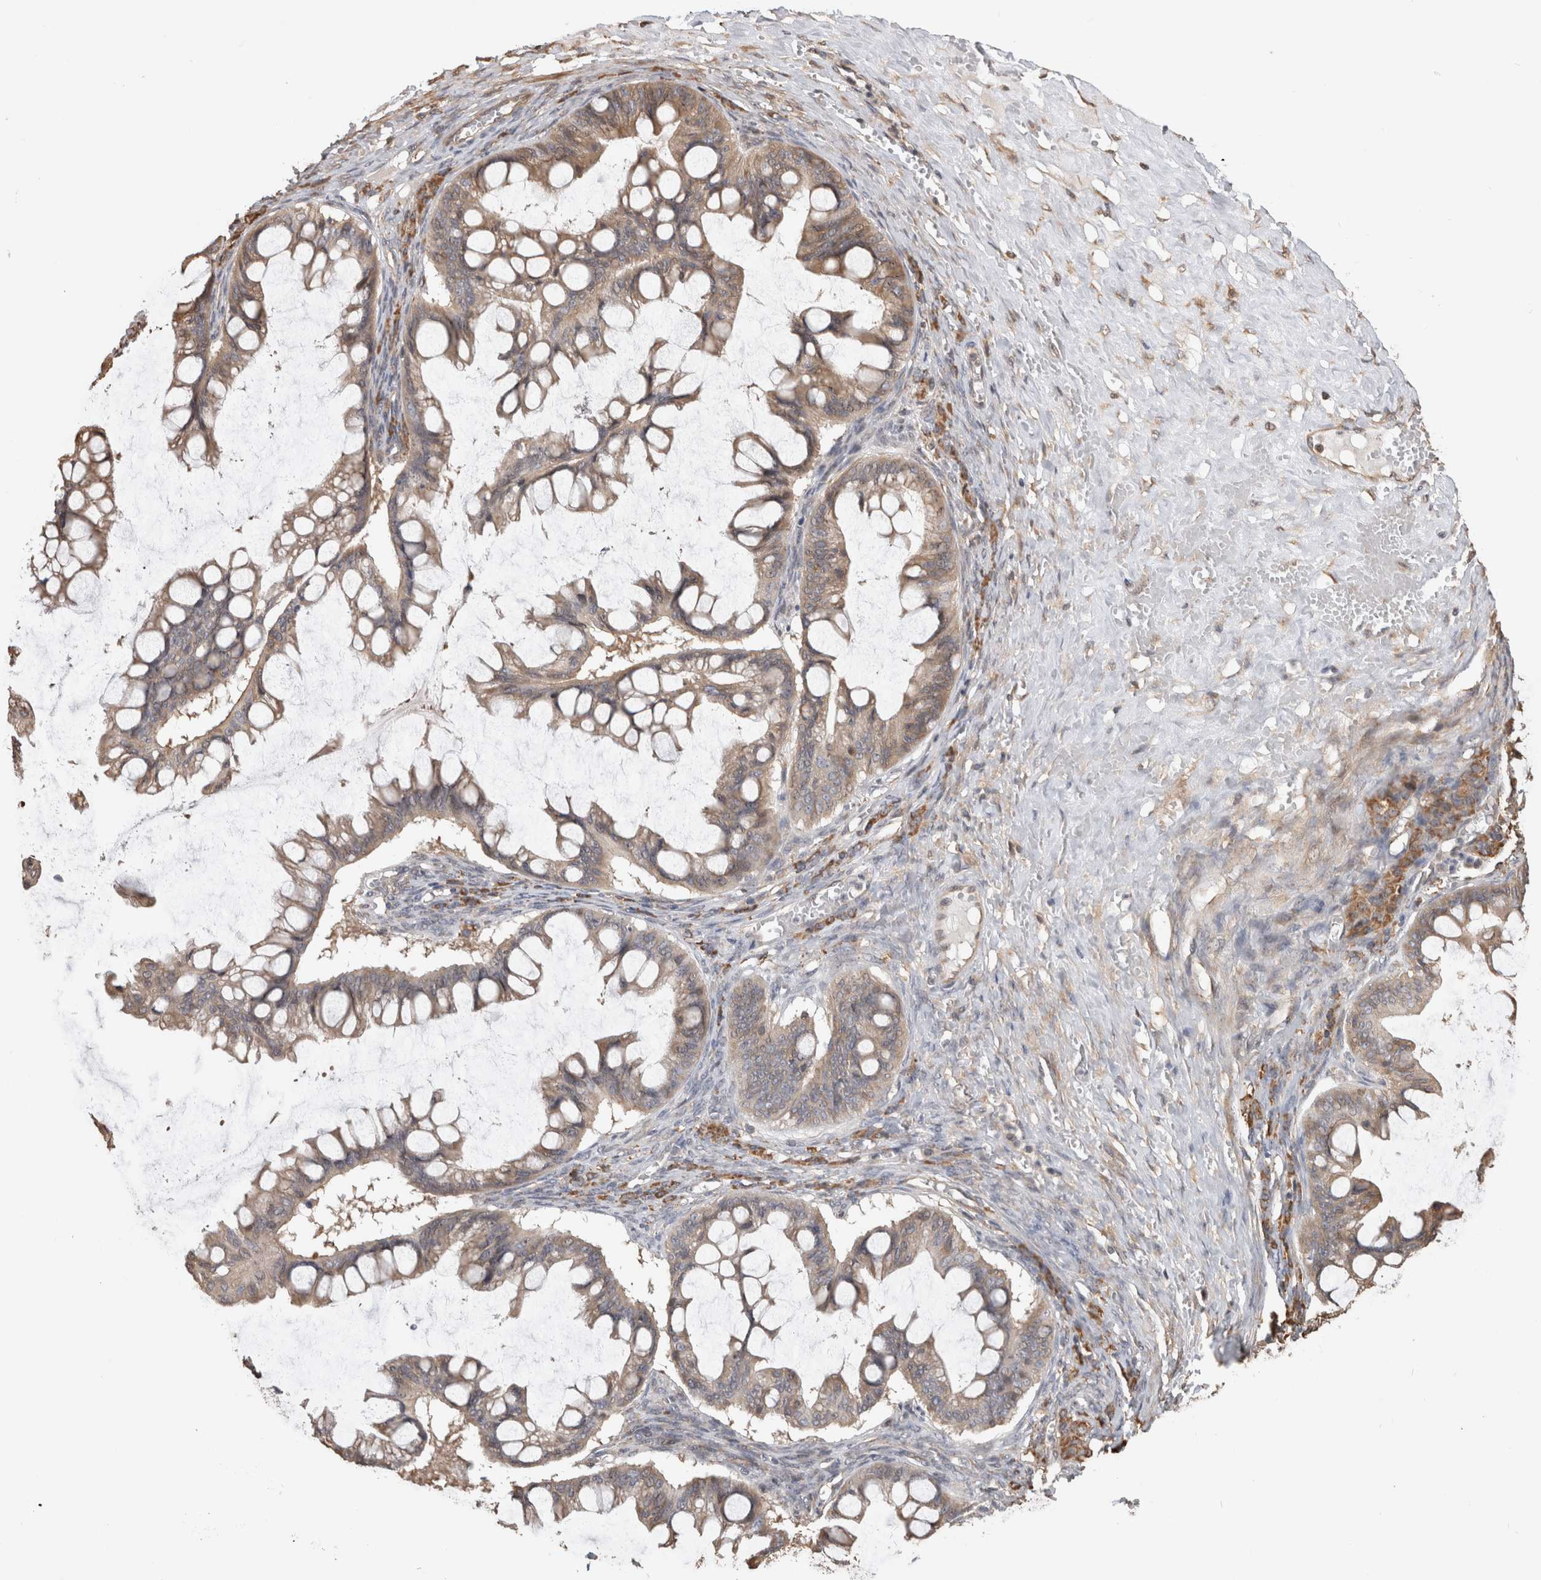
{"staining": {"intensity": "weak", "quantity": ">75%", "location": "cytoplasmic/membranous"}, "tissue": "ovarian cancer", "cell_type": "Tumor cells", "image_type": "cancer", "snomed": [{"axis": "morphology", "description": "Cystadenocarcinoma, mucinous, NOS"}, {"axis": "topography", "description": "Ovary"}], "caption": "Human ovarian cancer (mucinous cystadenocarcinoma) stained with a protein marker demonstrates weak staining in tumor cells.", "gene": "CLIP1", "patient": {"sex": "female", "age": 73}}